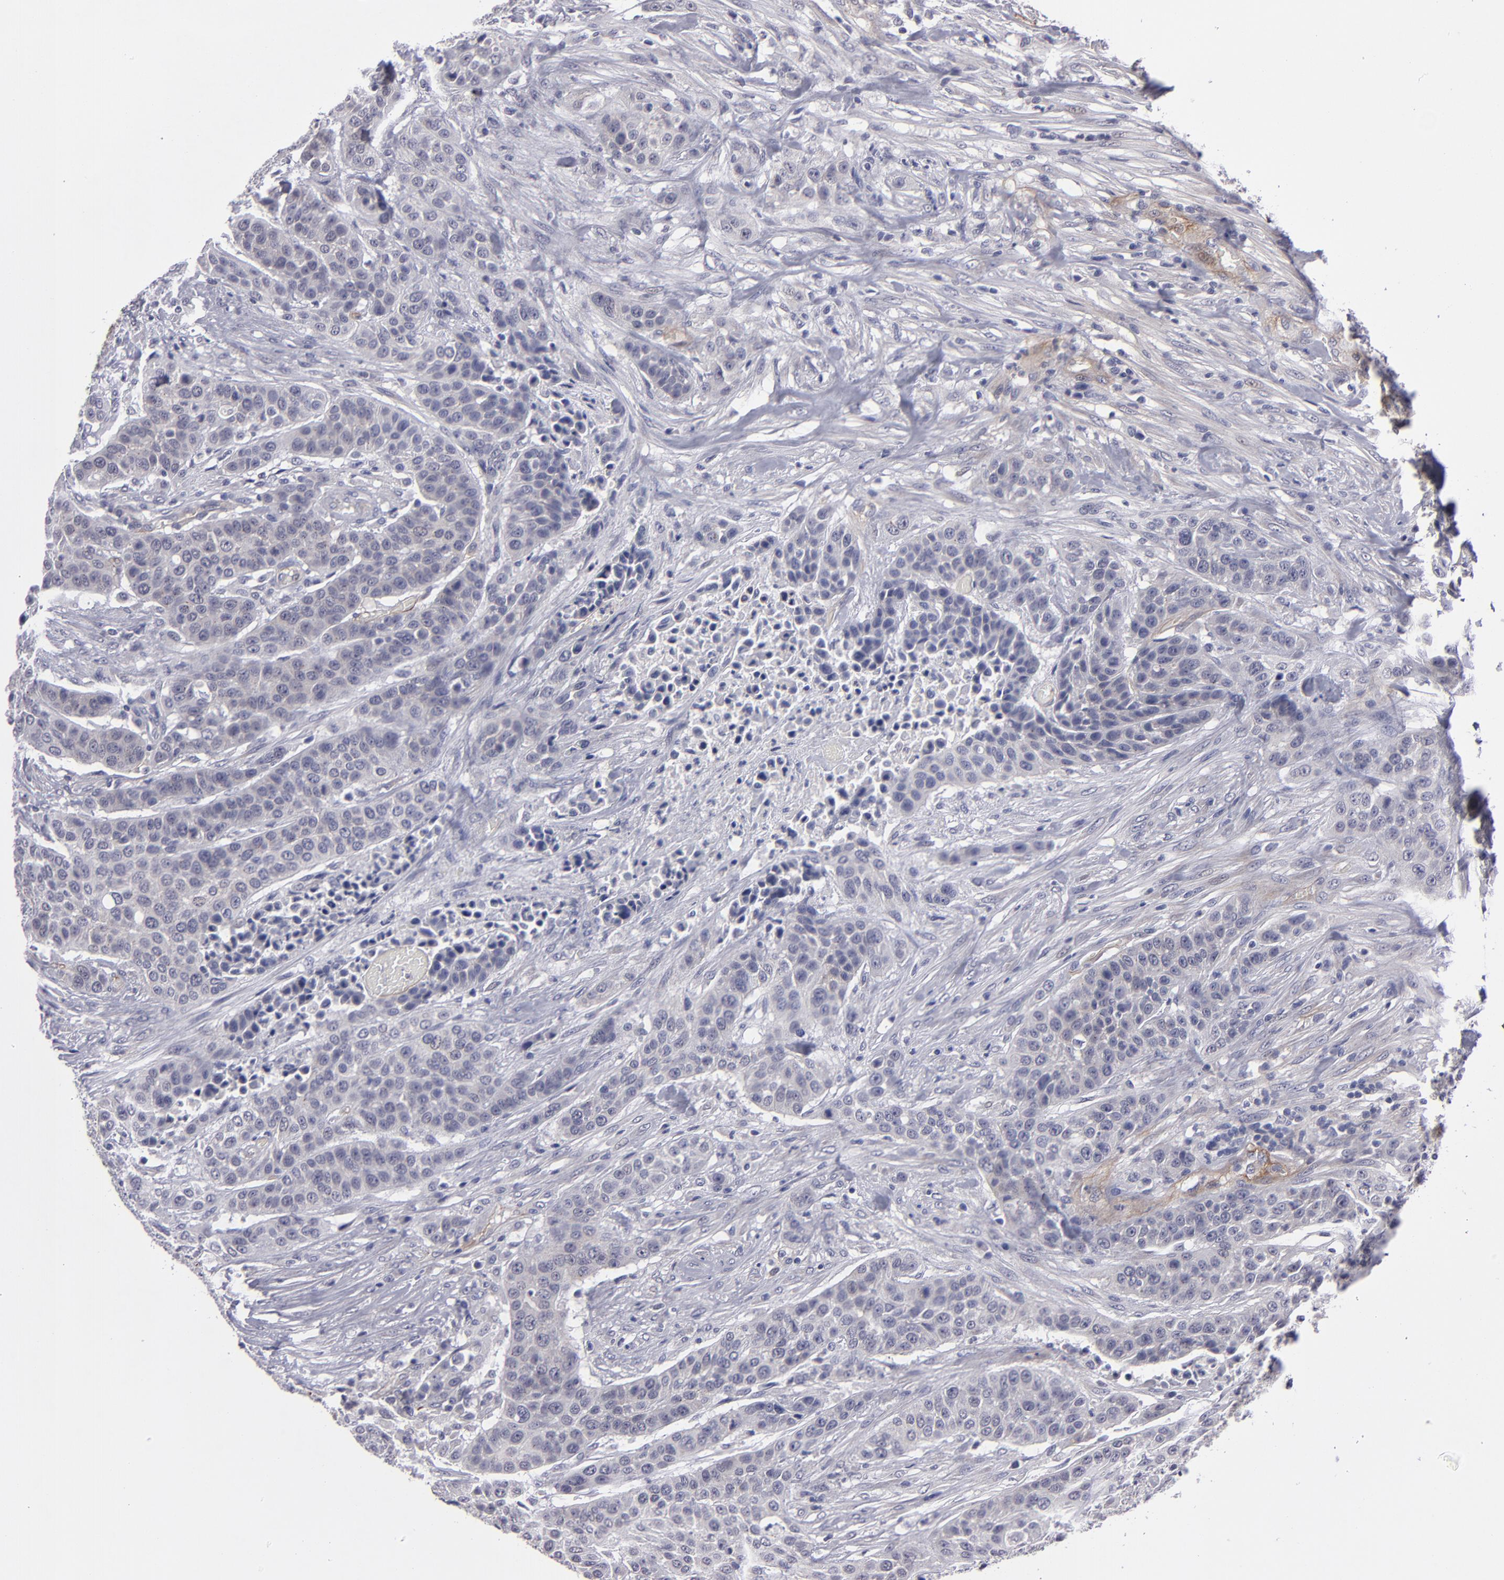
{"staining": {"intensity": "weak", "quantity": "<25%", "location": "nuclear"}, "tissue": "urothelial cancer", "cell_type": "Tumor cells", "image_type": "cancer", "snomed": [{"axis": "morphology", "description": "Urothelial carcinoma, High grade"}, {"axis": "topography", "description": "Urinary bladder"}], "caption": "A histopathology image of human urothelial cancer is negative for staining in tumor cells.", "gene": "ZNF175", "patient": {"sex": "male", "age": 74}}